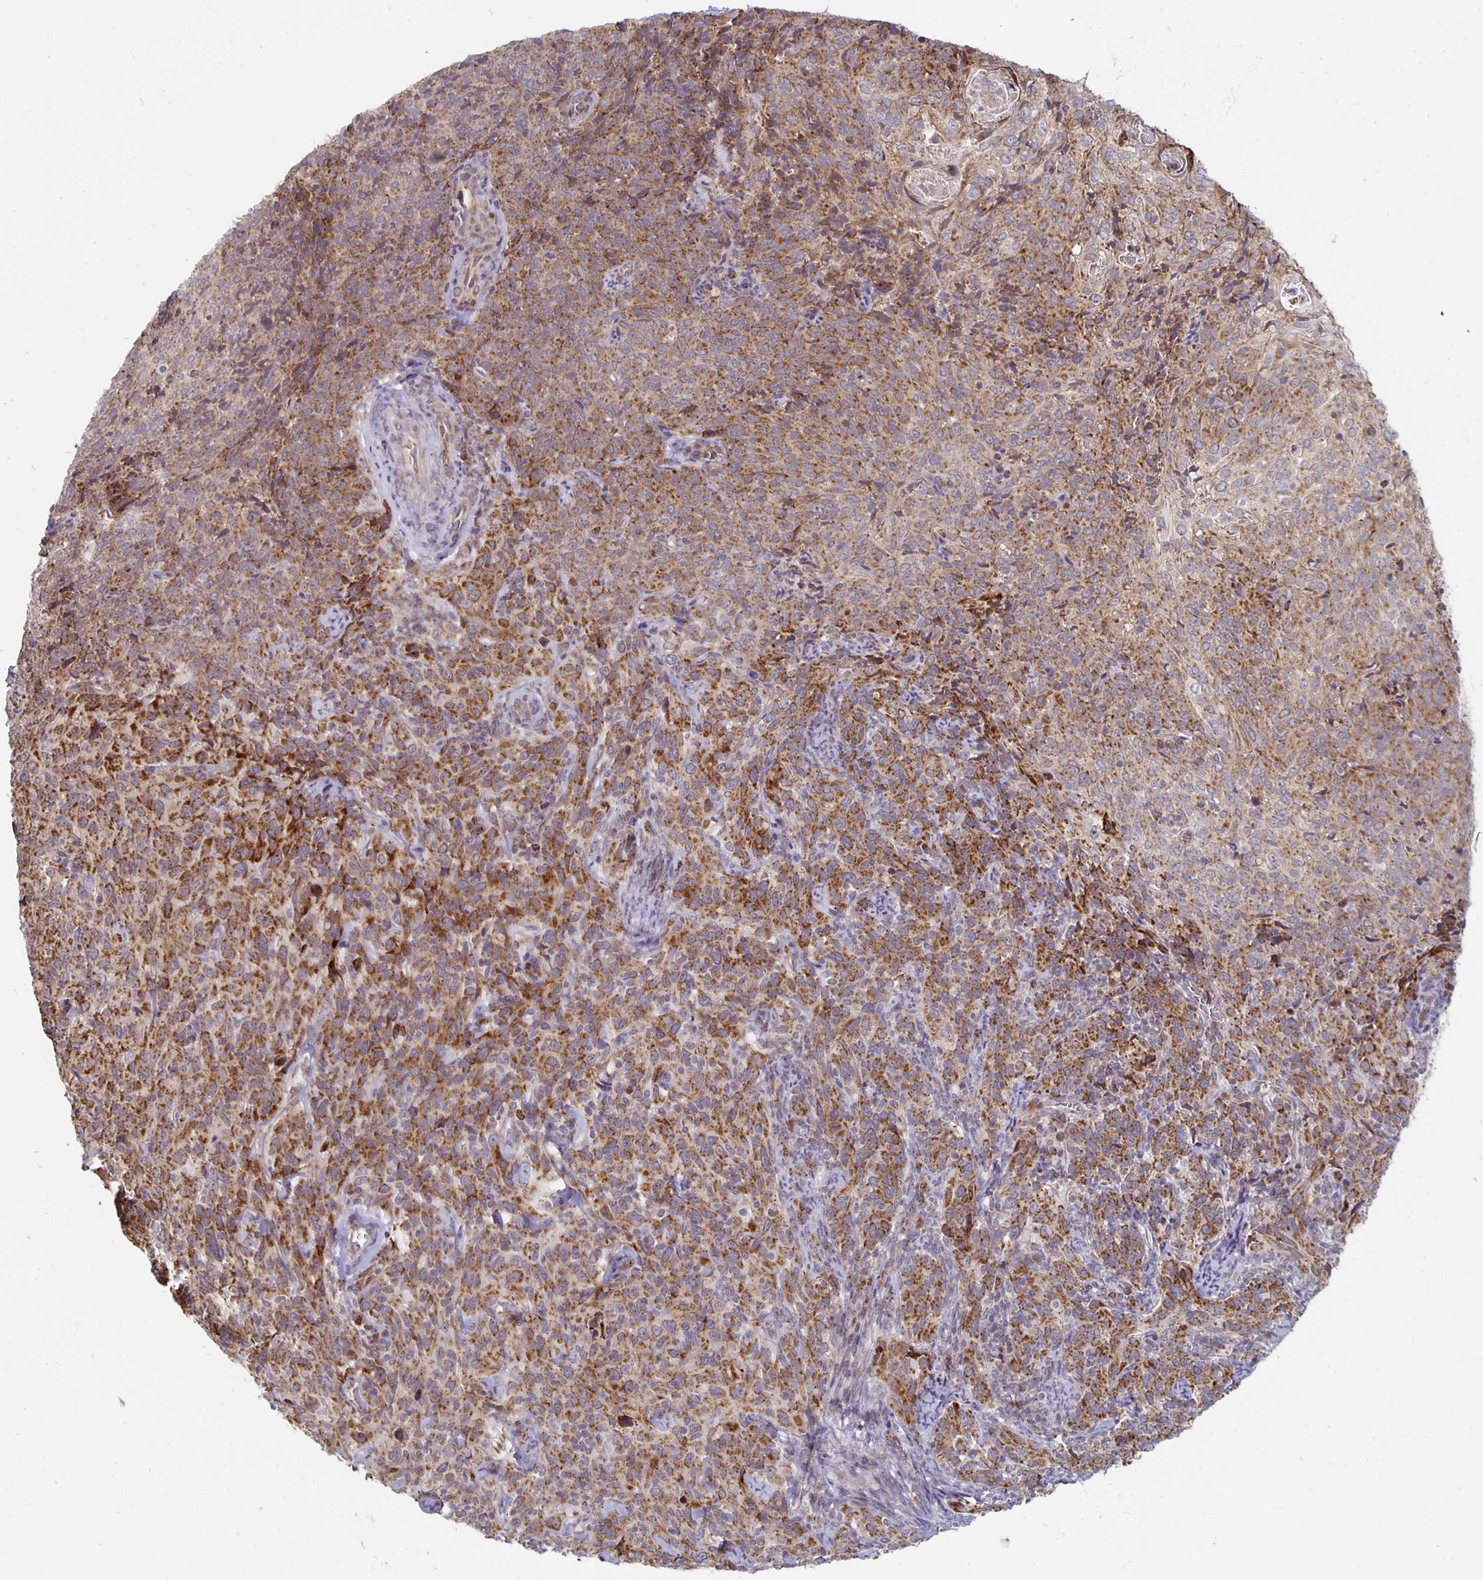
{"staining": {"intensity": "strong", "quantity": ">75%", "location": "cytoplasmic/membranous"}, "tissue": "cervical cancer", "cell_type": "Tumor cells", "image_type": "cancer", "snomed": [{"axis": "morphology", "description": "Squamous cell carcinoma, NOS"}, {"axis": "topography", "description": "Cervix"}], "caption": "Protein staining by immunohistochemistry (IHC) exhibits strong cytoplasmic/membranous staining in approximately >75% of tumor cells in cervical cancer. (brown staining indicates protein expression, while blue staining denotes nuclei).", "gene": "MRPL28", "patient": {"sex": "female", "age": 51}}